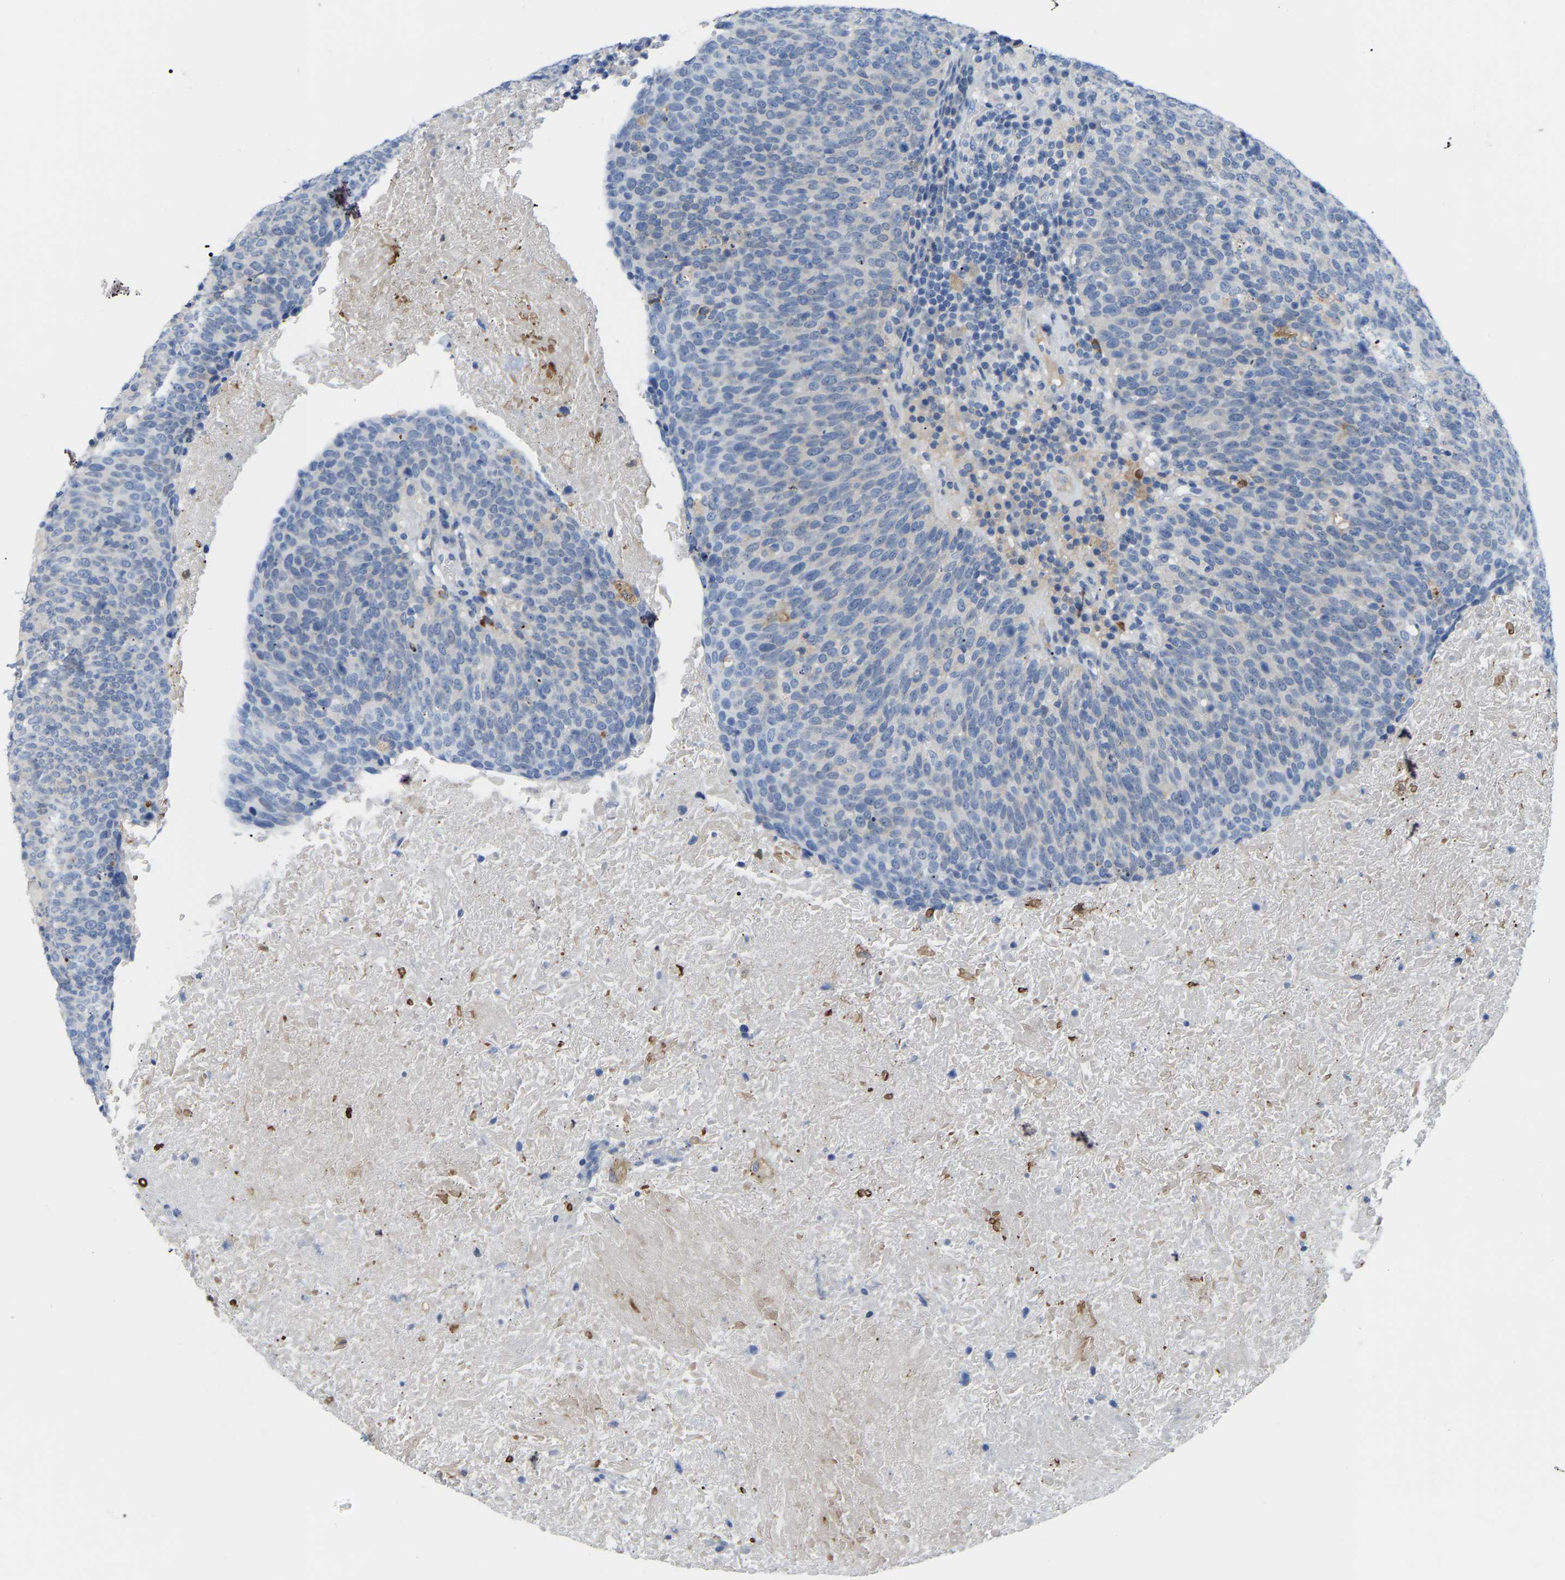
{"staining": {"intensity": "negative", "quantity": "none", "location": "none"}, "tissue": "head and neck cancer", "cell_type": "Tumor cells", "image_type": "cancer", "snomed": [{"axis": "morphology", "description": "Squamous cell carcinoma, NOS"}, {"axis": "morphology", "description": "Squamous cell carcinoma, metastatic, NOS"}, {"axis": "topography", "description": "Lymph node"}, {"axis": "topography", "description": "Head-Neck"}], "caption": "Immunohistochemical staining of head and neck cancer (metastatic squamous cell carcinoma) demonstrates no significant staining in tumor cells.", "gene": "ABTB2", "patient": {"sex": "male", "age": 62}}